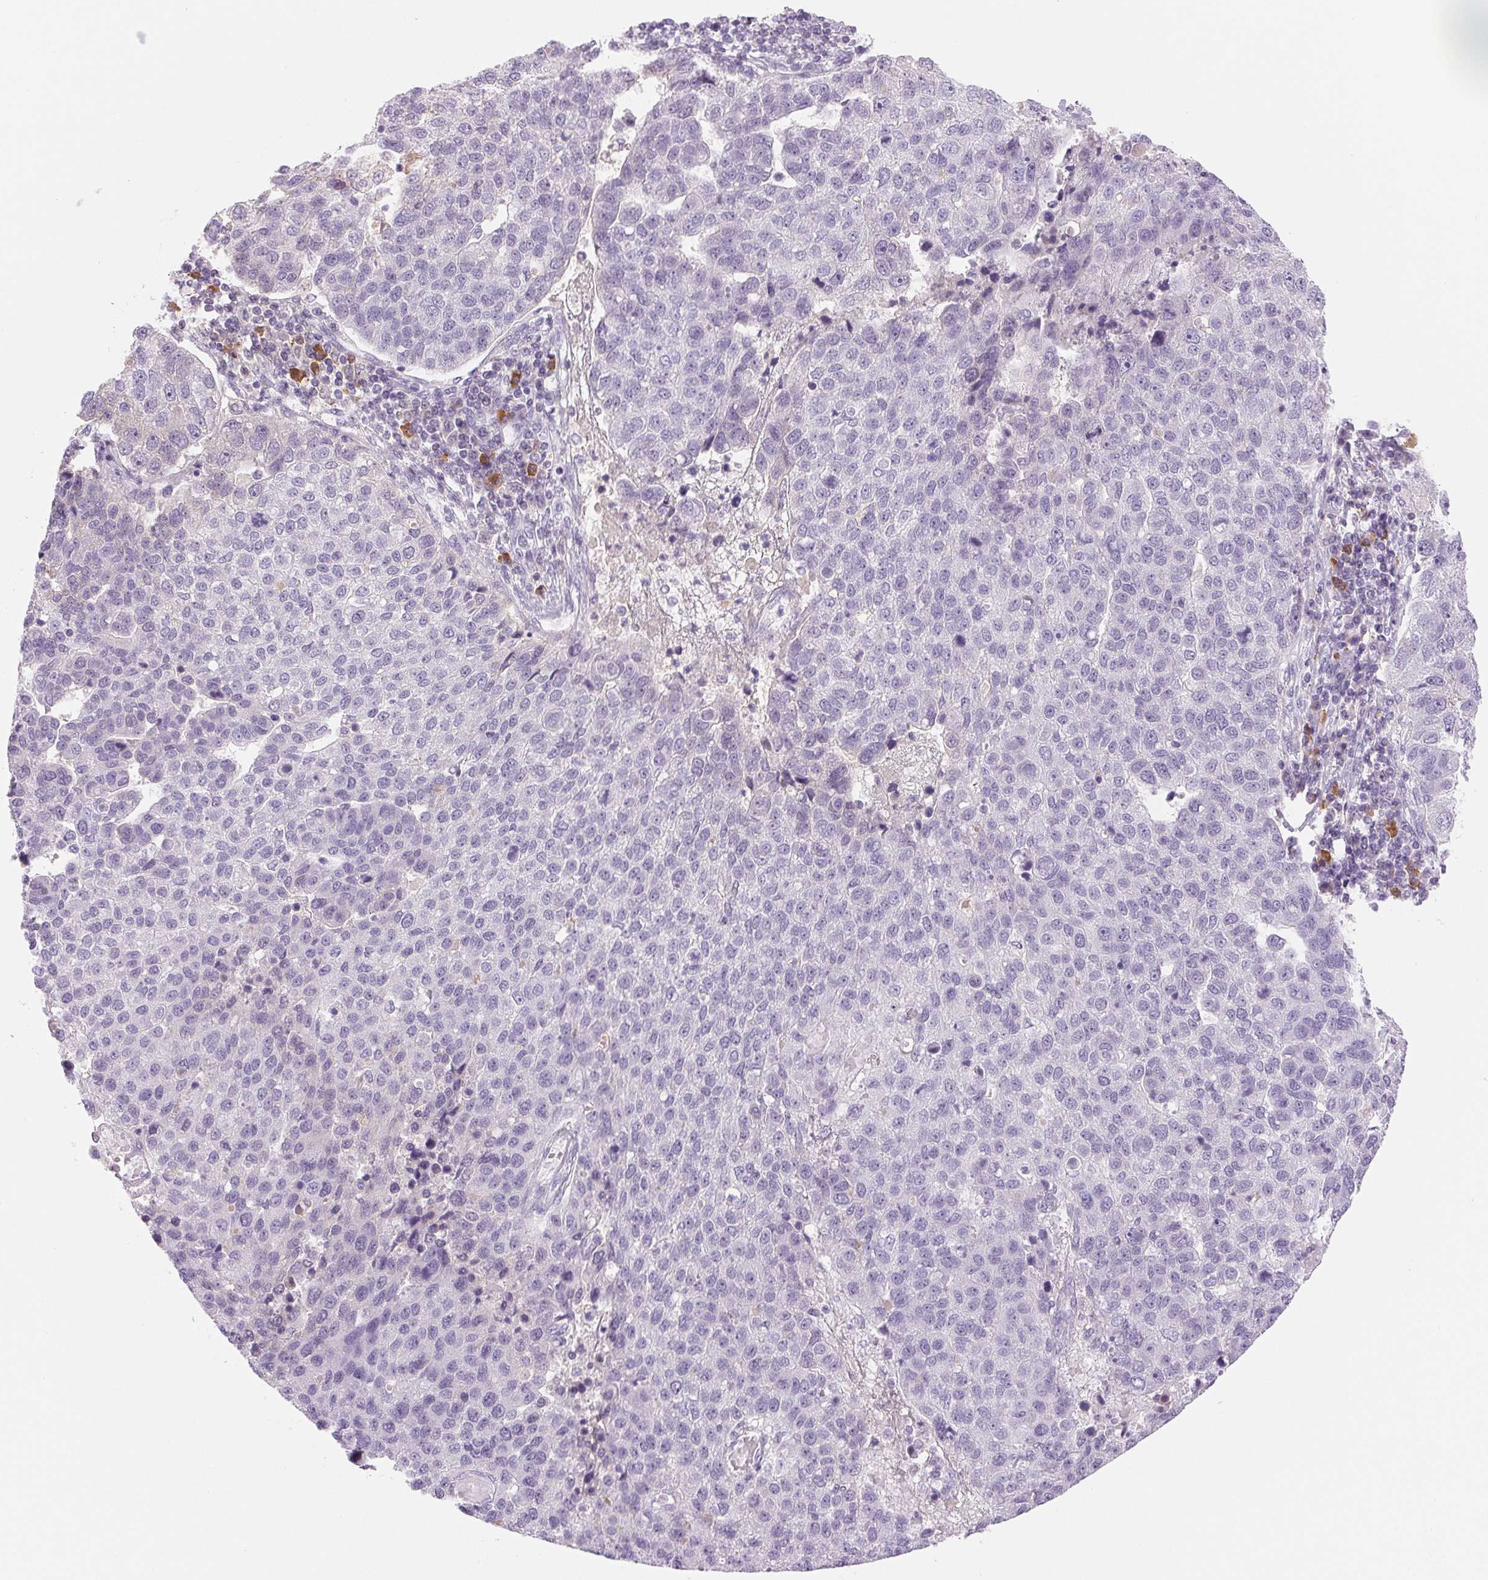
{"staining": {"intensity": "negative", "quantity": "none", "location": "none"}, "tissue": "pancreatic cancer", "cell_type": "Tumor cells", "image_type": "cancer", "snomed": [{"axis": "morphology", "description": "Adenocarcinoma, NOS"}, {"axis": "topography", "description": "Pancreas"}], "caption": "Pancreatic adenocarcinoma was stained to show a protein in brown. There is no significant positivity in tumor cells.", "gene": "IFIT1B", "patient": {"sex": "female", "age": 61}}